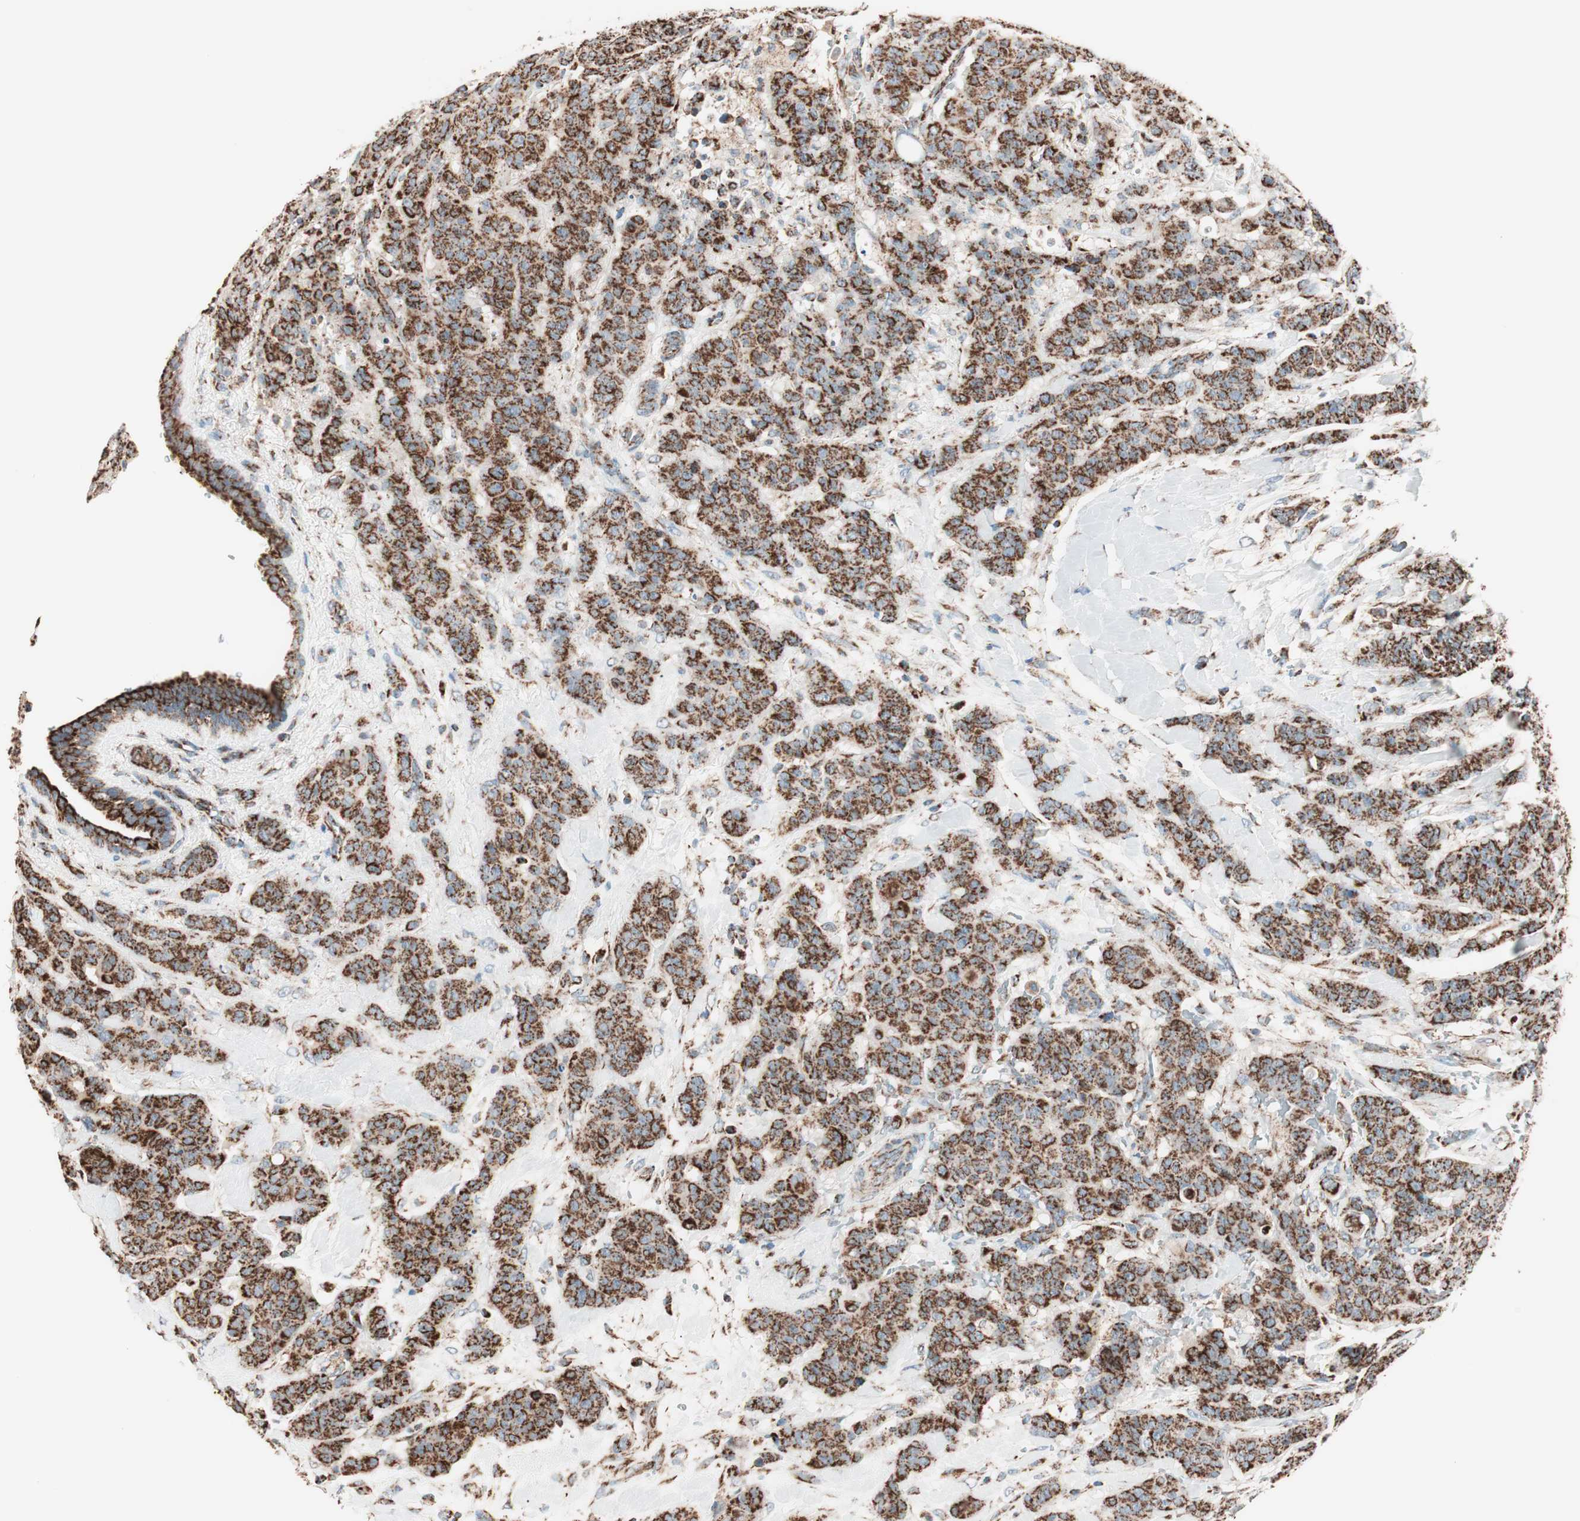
{"staining": {"intensity": "strong", "quantity": ">75%", "location": "cytoplasmic/membranous"}, "tissue": "breast cancer", "cell_type": "Tumor cells", "image_type": "cancer", "snomed": [{"axis": "morphology", "description": "Duct carcinoma"}, {"axis": "topography", "description": "Breast"}], "caption": "This is an image of IHC staining of breast intraductal carcinoma, which shows strong positivity in the cytoplasmic/membranous of tumor cells.", "gene": "TOMM22", "patient": {"sex": "female", "age": 40}}